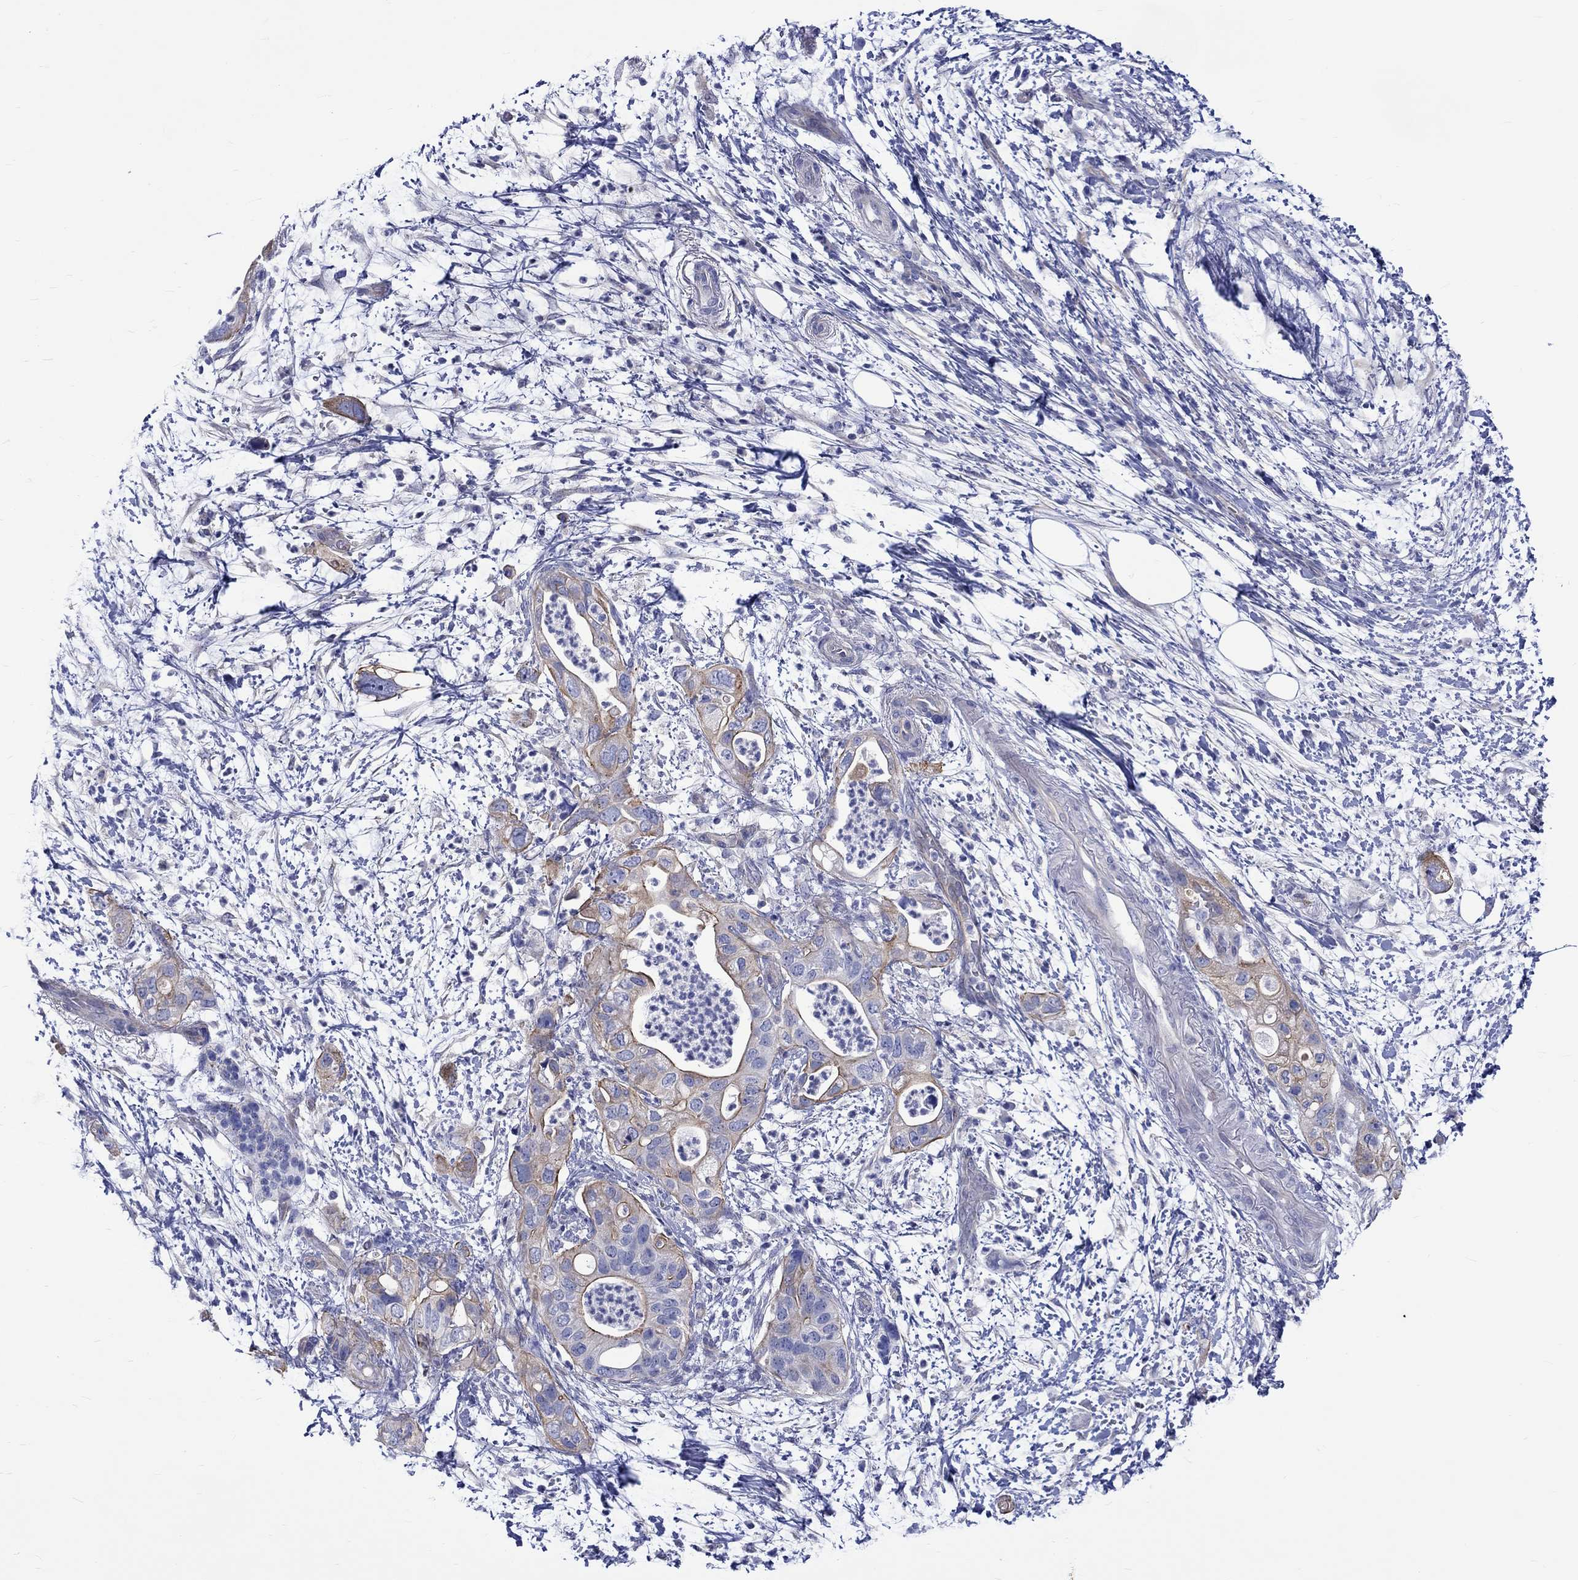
{"staining": {"intensity": "moderate", "quantity": "25%-75%", "location": "cytoplasmic/membranous"}, "tissue": "pancreatic cancer", "cell_type": "Tumor cells", "image_type": "cancer", "snomed": [{"axis": "morphology", "description": "Adenocarcinoma, NOS"}, {"axis": "topography", "description": "Pancreas"}], "caption": "Protein staining by immunohistochemistry demonstrates moderate cytoplasmic/membranous expression in approximately 25%-75% of tumor cells in adenocarcinoma (pancreatic).", "gene": "SH2D7", "patient": {"sex": "female", "age": 72}}